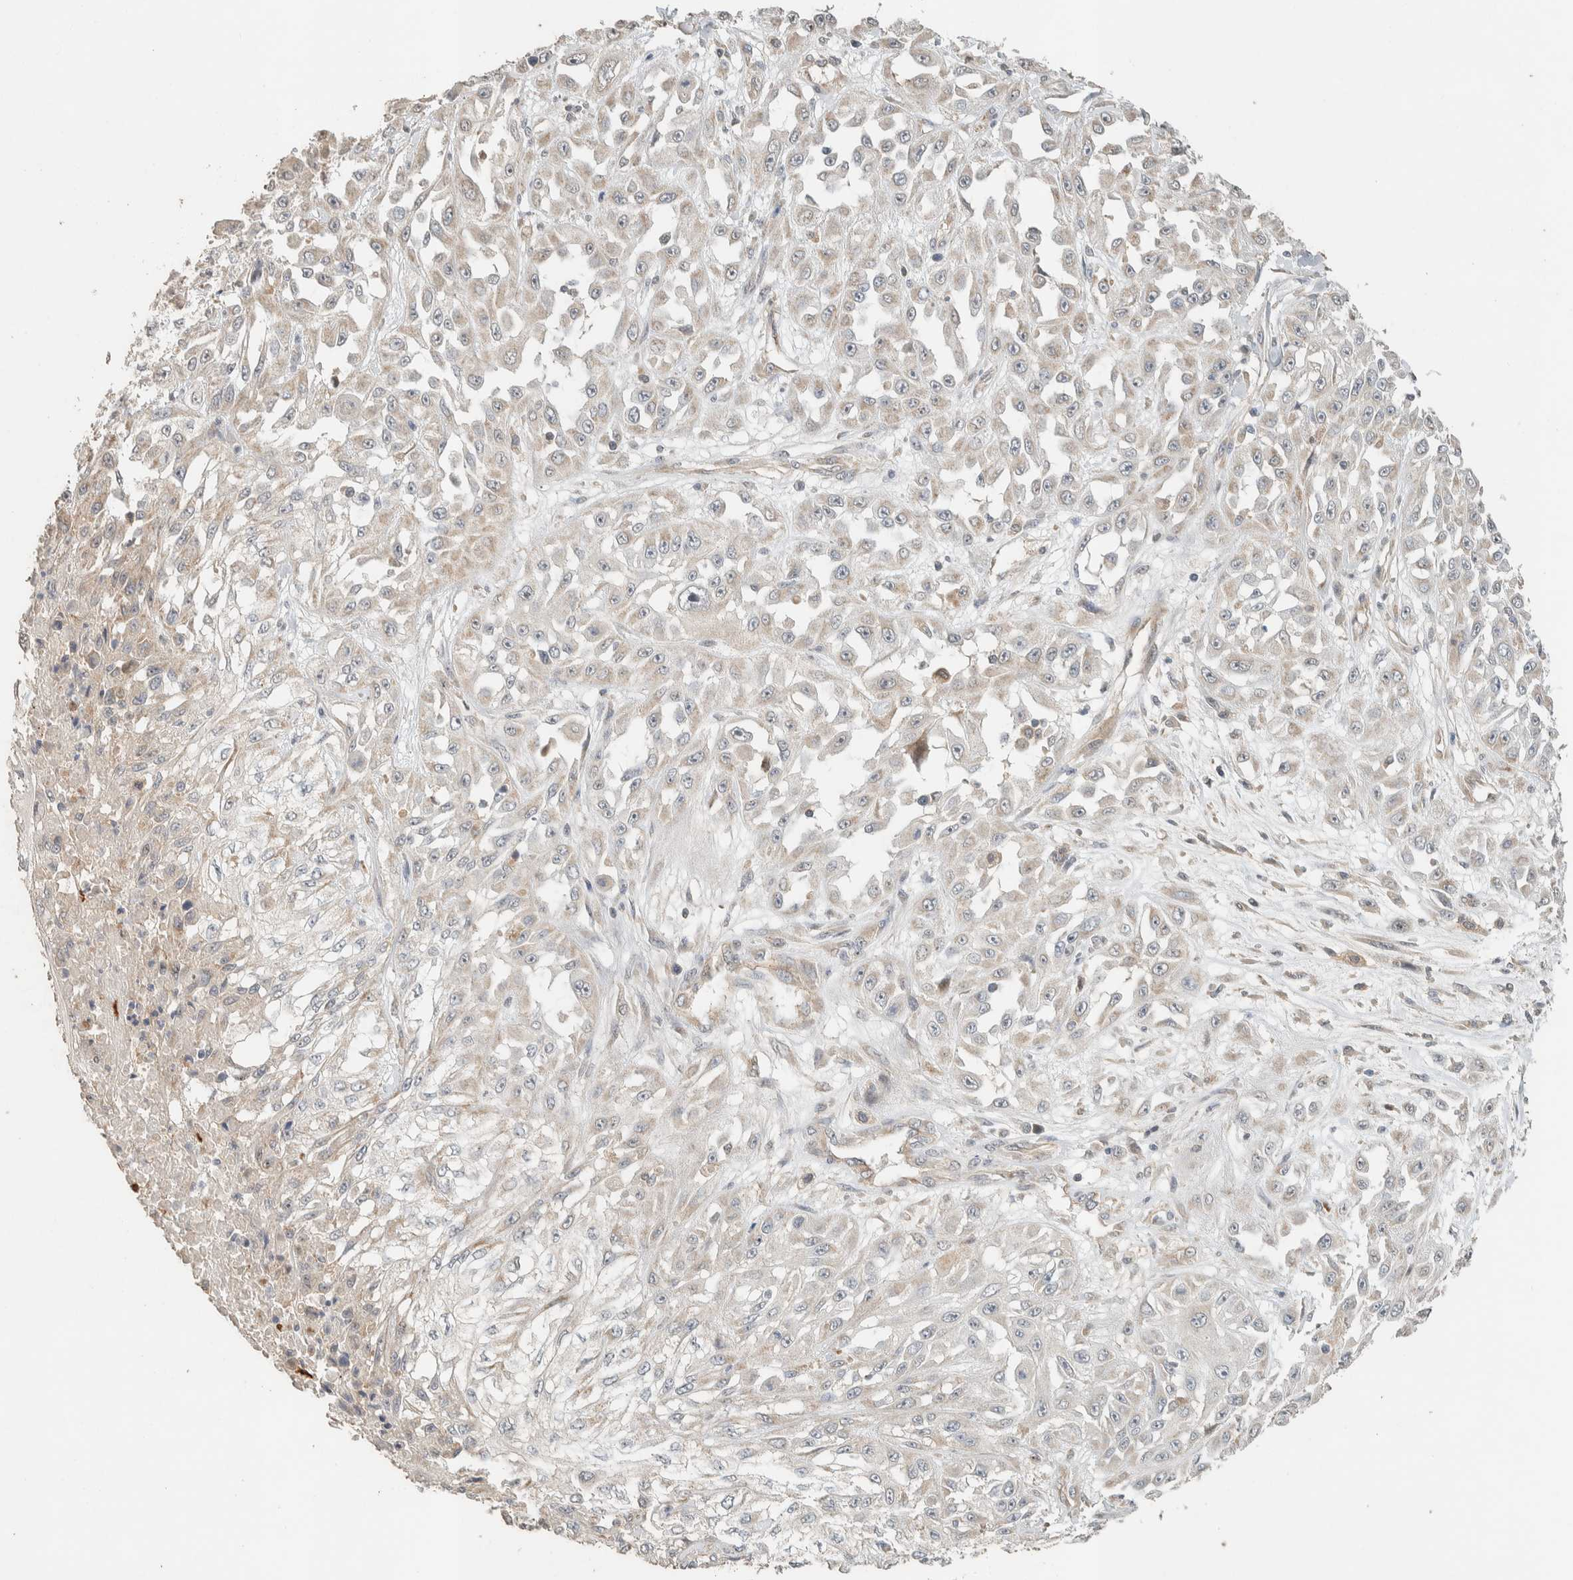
{"staining": {"intensity": "weak", "quantity": "<25%", "location": "cytoplasmic/membranous"}, "tissue": "skin cancer", "cell_type": "Tumor cells", "image_type": "cancer", "snomed": [{"axis": "morphology", "description": "Squamous cell carcinoma, NOS"}, {"axis": "morphology", "description": "Squamous cell carcinoma, metastatic, NOS"}, {"axis": "topography", "description": "Skin"}, {"axis": "topography", "description": "Lymph node"}], "caption": "DAB immunohistochemical staining of human skin cancer demonstrates no significant staining in tumor cells.", "gene": "PDE7B", "patient": {"sex": "male", "age": 75}}